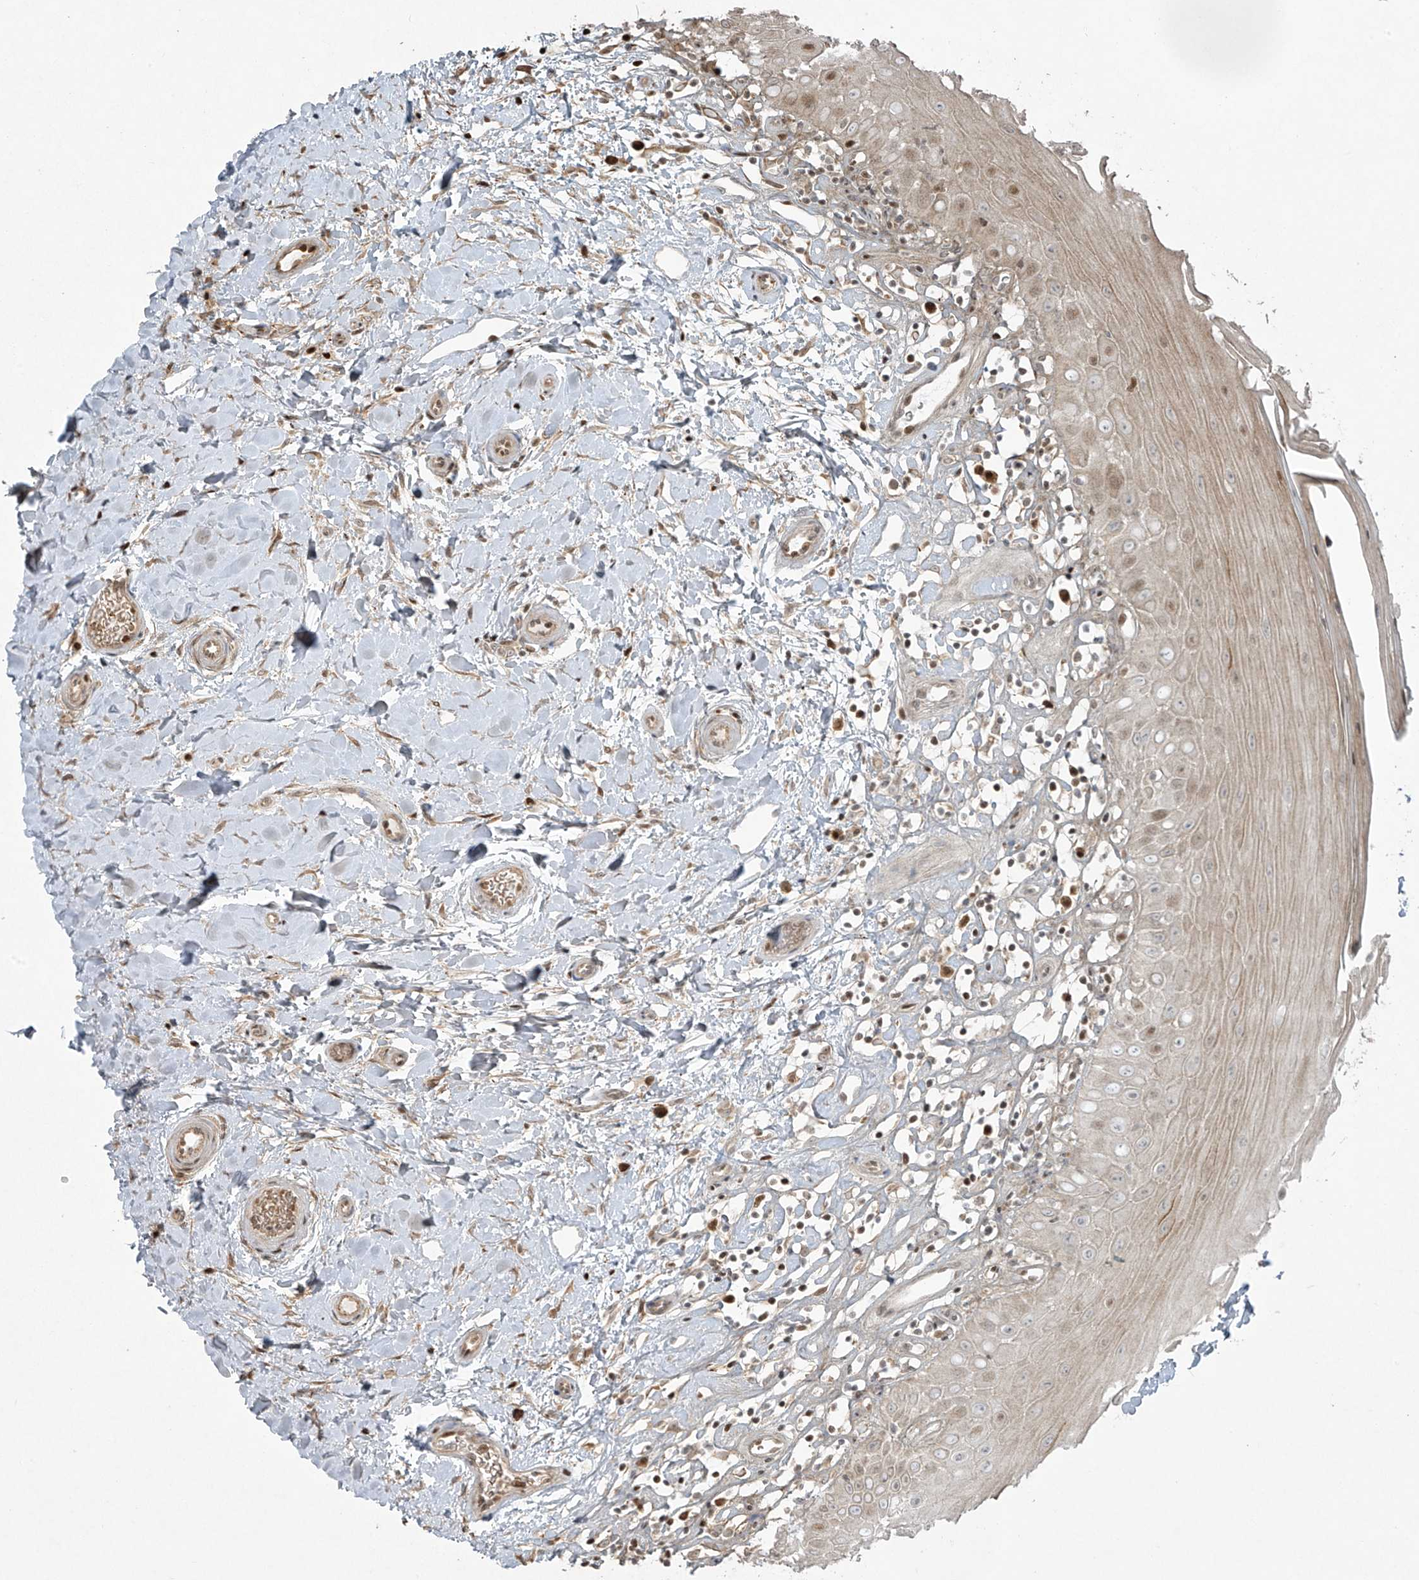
{"staining": {"intensity": "weak", "quantity": ">75%", "location": "cytoplasmic/membranous,nuclear"}, "tissue": "oral mucosa", "cell_type": "Squamous epithelial cells", "image_type": "normal", "snomed": [{"axis": "morphology", "description": "Normal tissue, NOS"}, {"axis": "topography", "description": "Oral tissue"}], "caption": "Immunohistochemistry of benign human oral mucosa shows low levels of weak cytoplasmic/membranous,nuclear staining in approximately >75% of squamous epithelial cells.", "gene": "TTC22", "patient": {"sex": "female", "age": 56}}